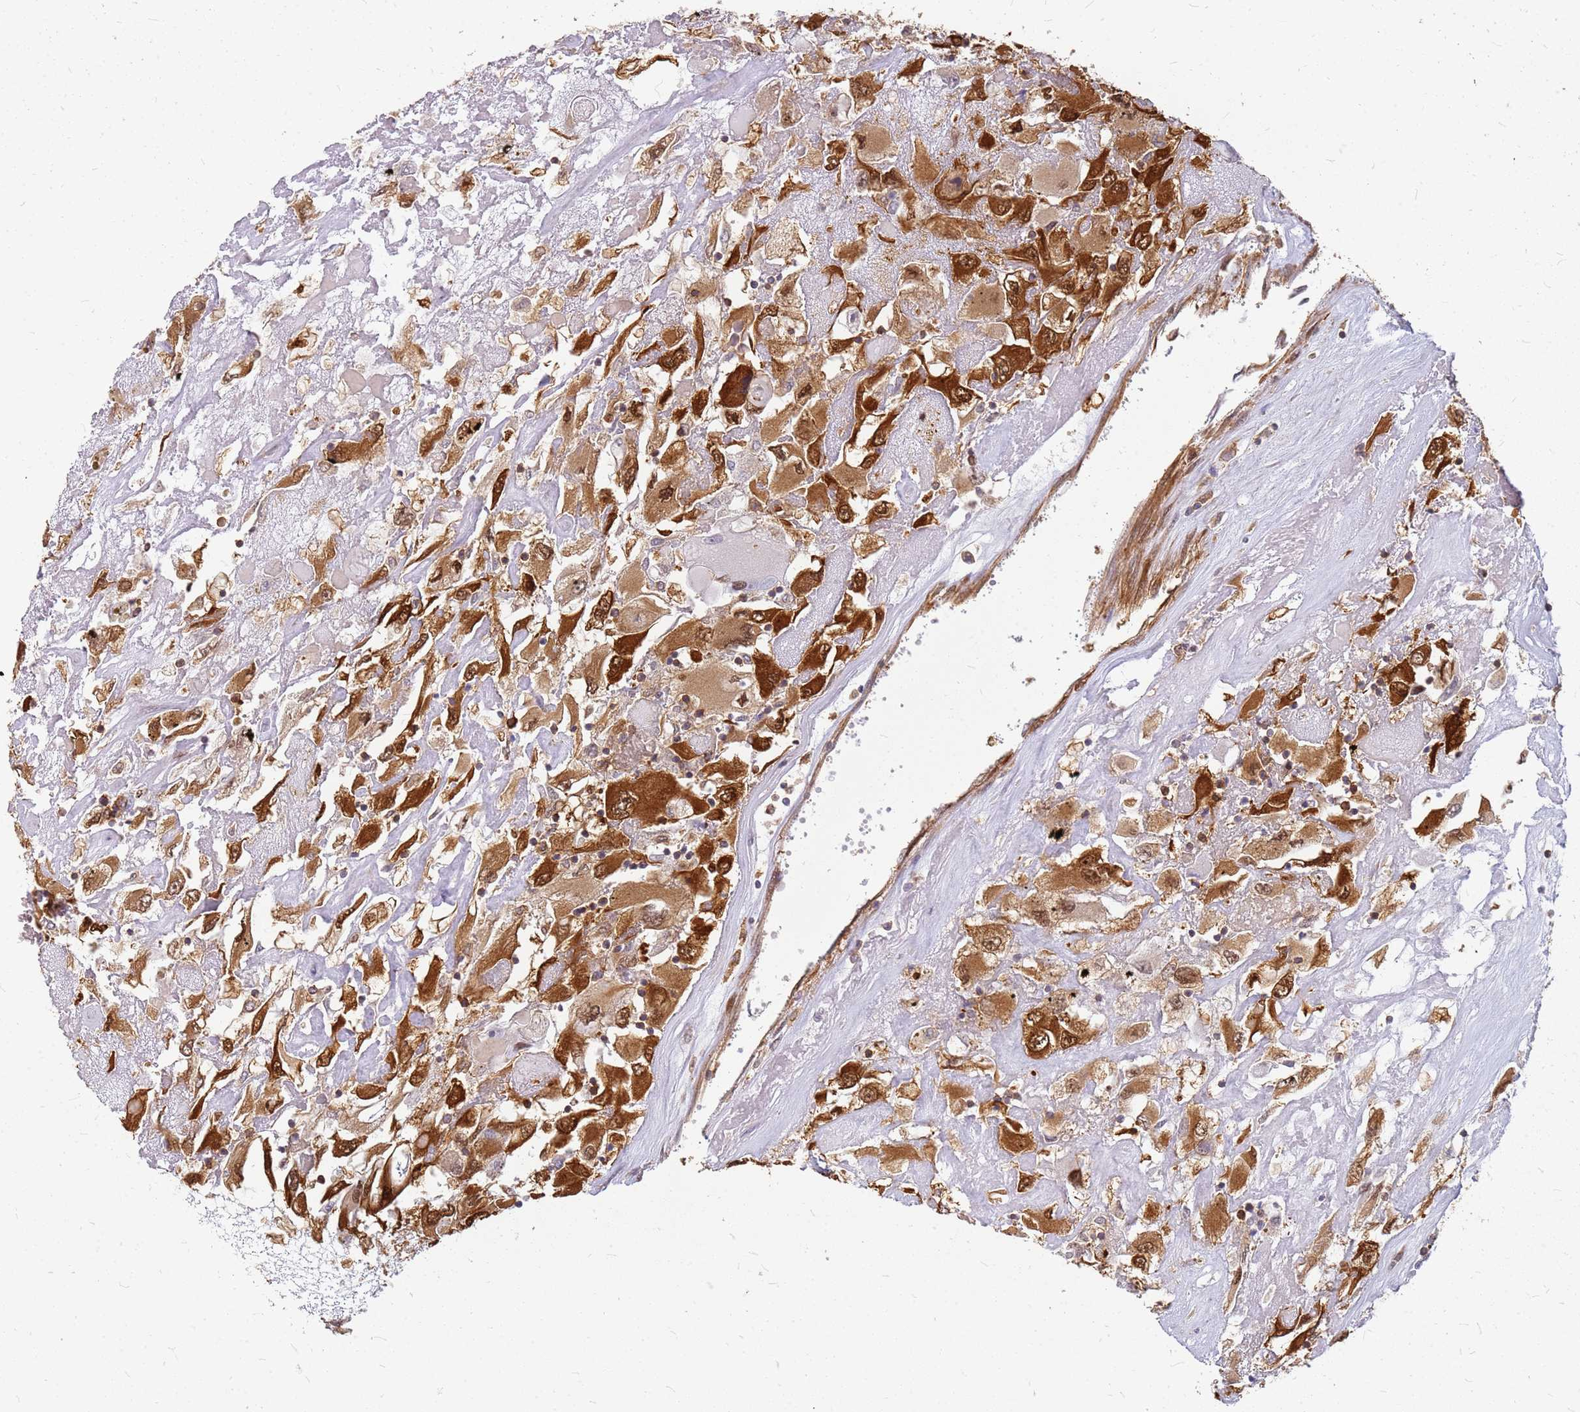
{"staining": {"intensity": "strong", "quantity": ">75%", "location": "cytoplasmic/membranous"}, "tissue": "renal cancer", "cell_type": "Tumor cells", "image_type": "cancer", "snomed": [{"axis": "morphology", "description": "Adenocarcinoma, NOS"}, {"axis": "topography", "description": "Kidney"}], "caption": "The histopathology image displays a brown stain indicating the presence of a protein in the cytoplasmic/membranous of tumor cells in renal cancer (adenocarcinoma).", "gene": "HDX", "patient": {"sex": "female", "age": 52}}